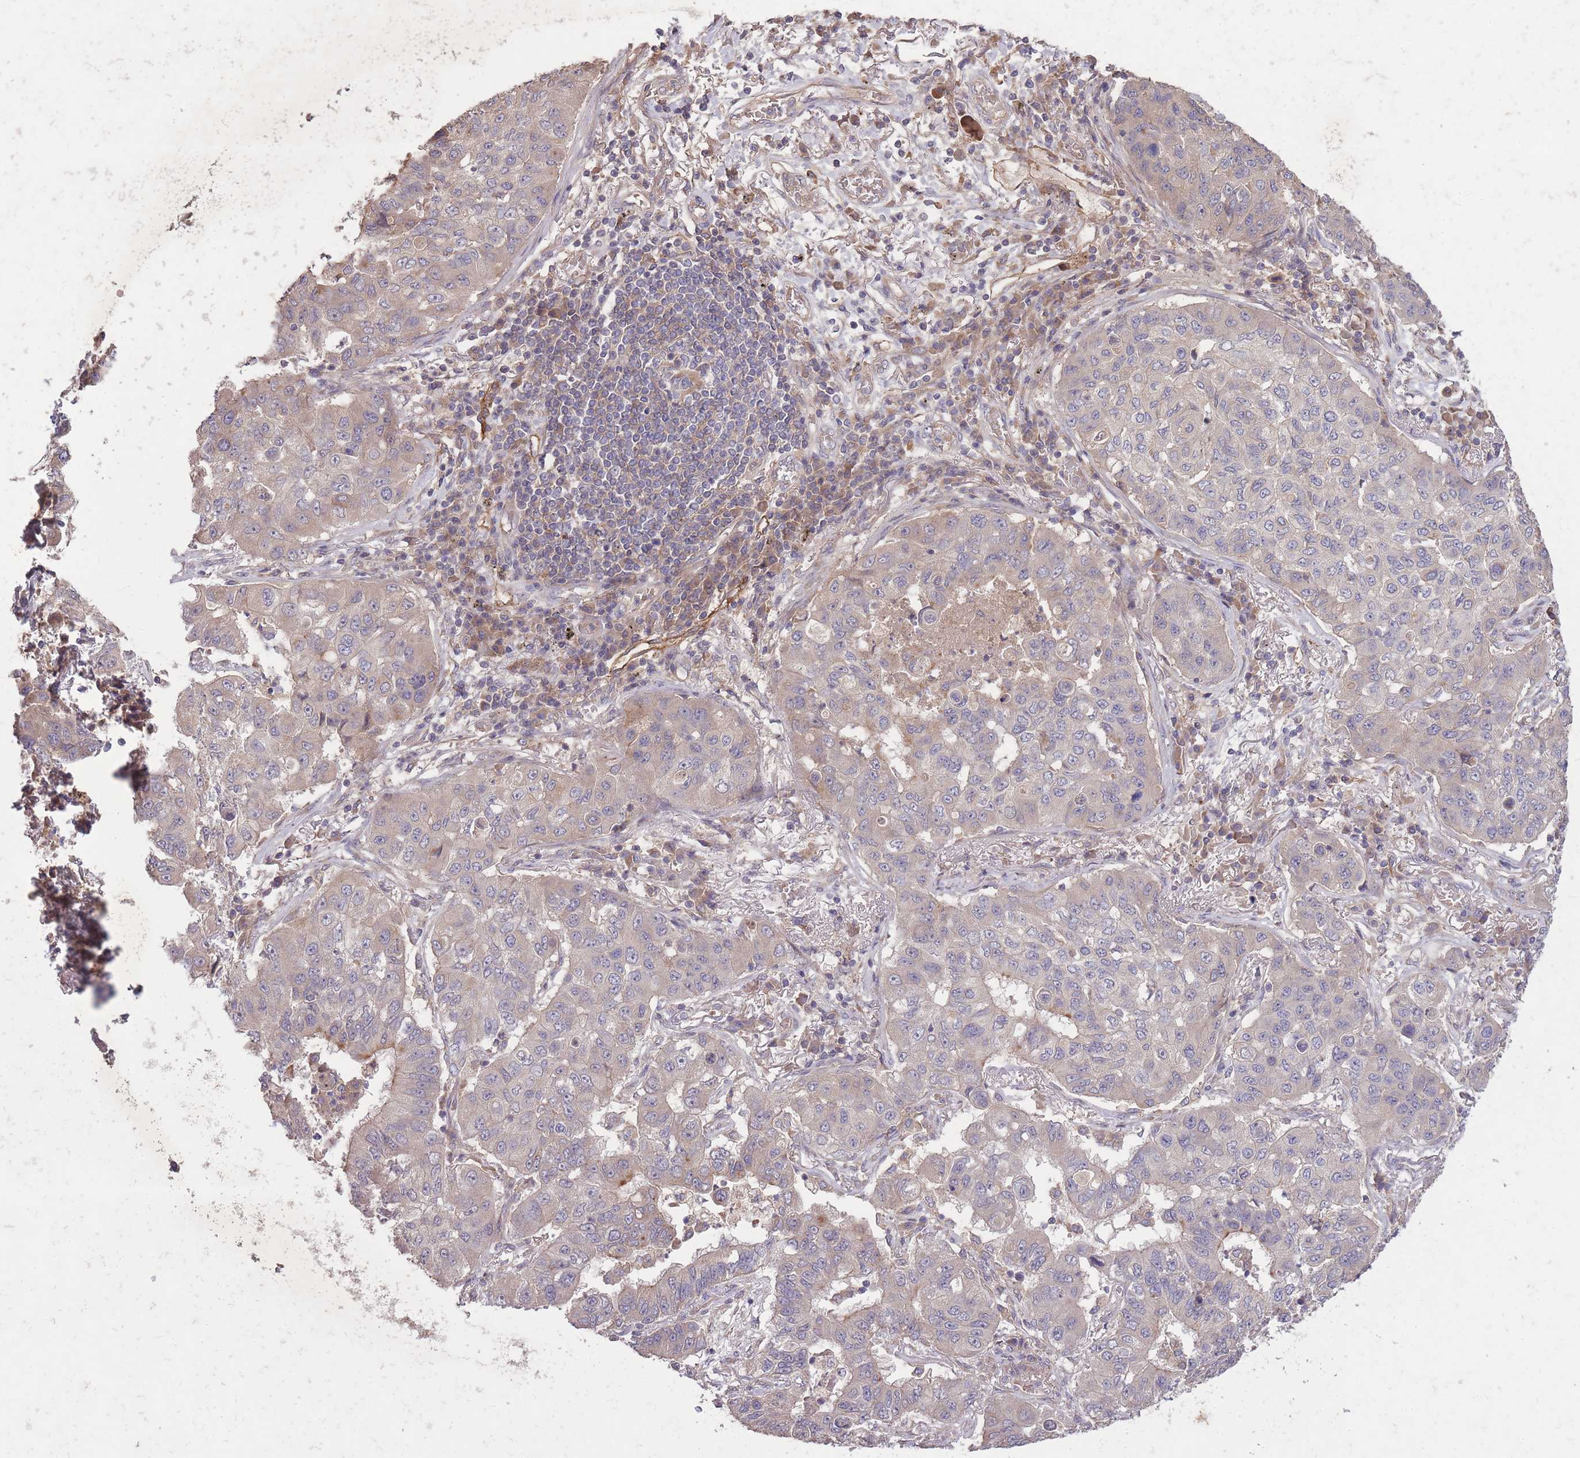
{"staining": {"intensity": "weak", "quantity": "<25%", "location": "cytoplasmic/membranous"}, "tissue": "lung cancer", "cell_type": "Tumor cells", "image_type": "cancer", "snomed": [{"axis": "morphology", "description": "Squamous cell carcinoma, NOS"}, {"axis": "topography", "description": "Lung"}], "caption": "A photomicrograph of human squamous cell carcinoma (lung) is negative for staining in tumor cells.", "gene": "OR2V2", "patient": {"sex": "male", "age": 74}}